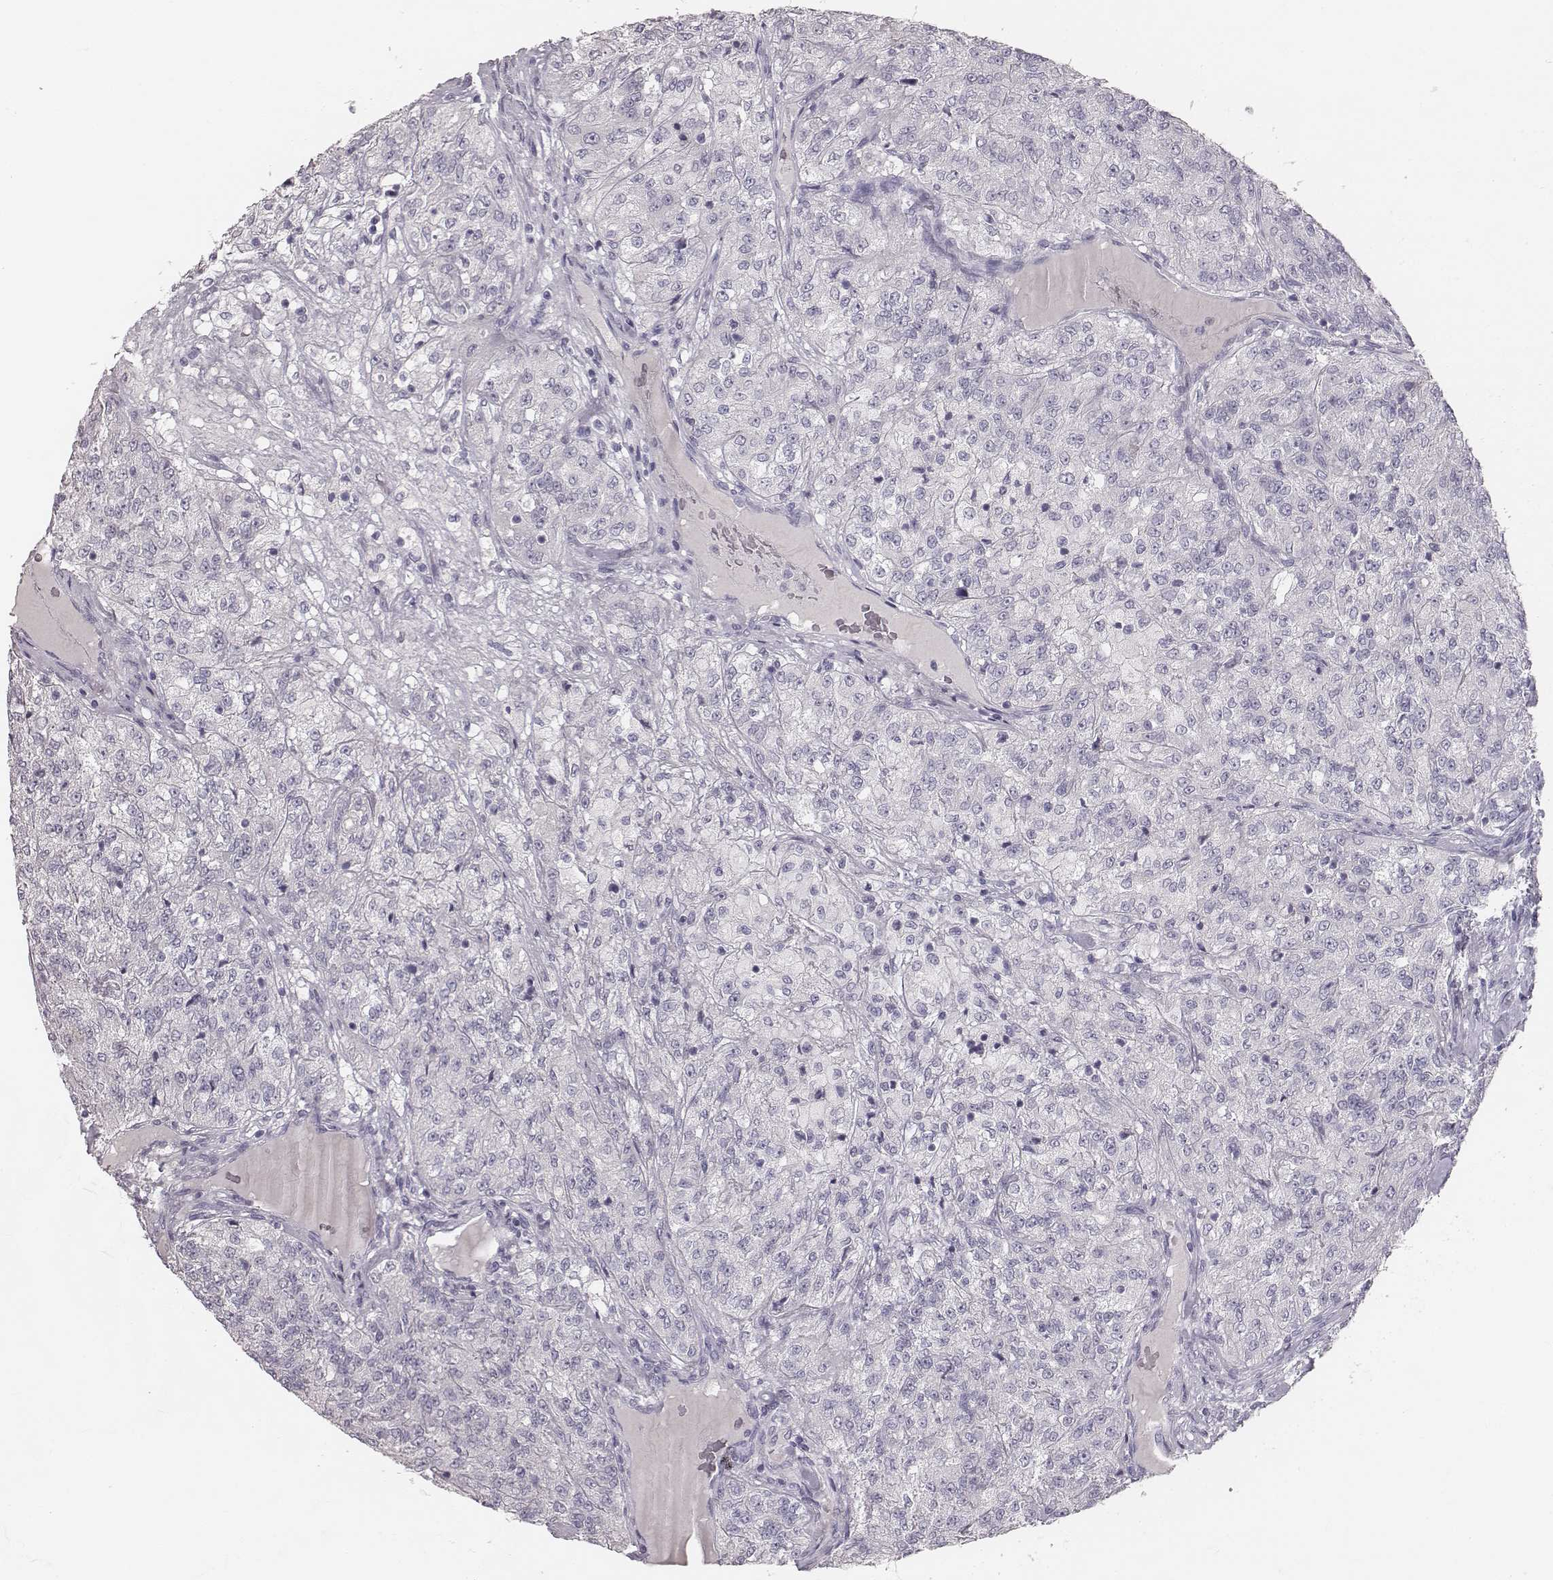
{"staining": {"intensity": "negative", "quantity": "none", "location": "none"}, "tissue": "renal cancer", "cell_type": "Tumor cells", "image_type": "cancer", "snomed": [{"axis": "morphology", "description": "Adenocarcinoma, NOS"}, {"axis": "topography", "description": "Kidney"}], "caption": "This photomicrograph is of renal cancer (adenocarcinoma) stained with immunohistochemistry to label a protein in brown with the nuclei are counter-stained blue. There is no expression in tumor cells.", "gene": "MYH6", "patient": {"sex": "female", "age": 63}}